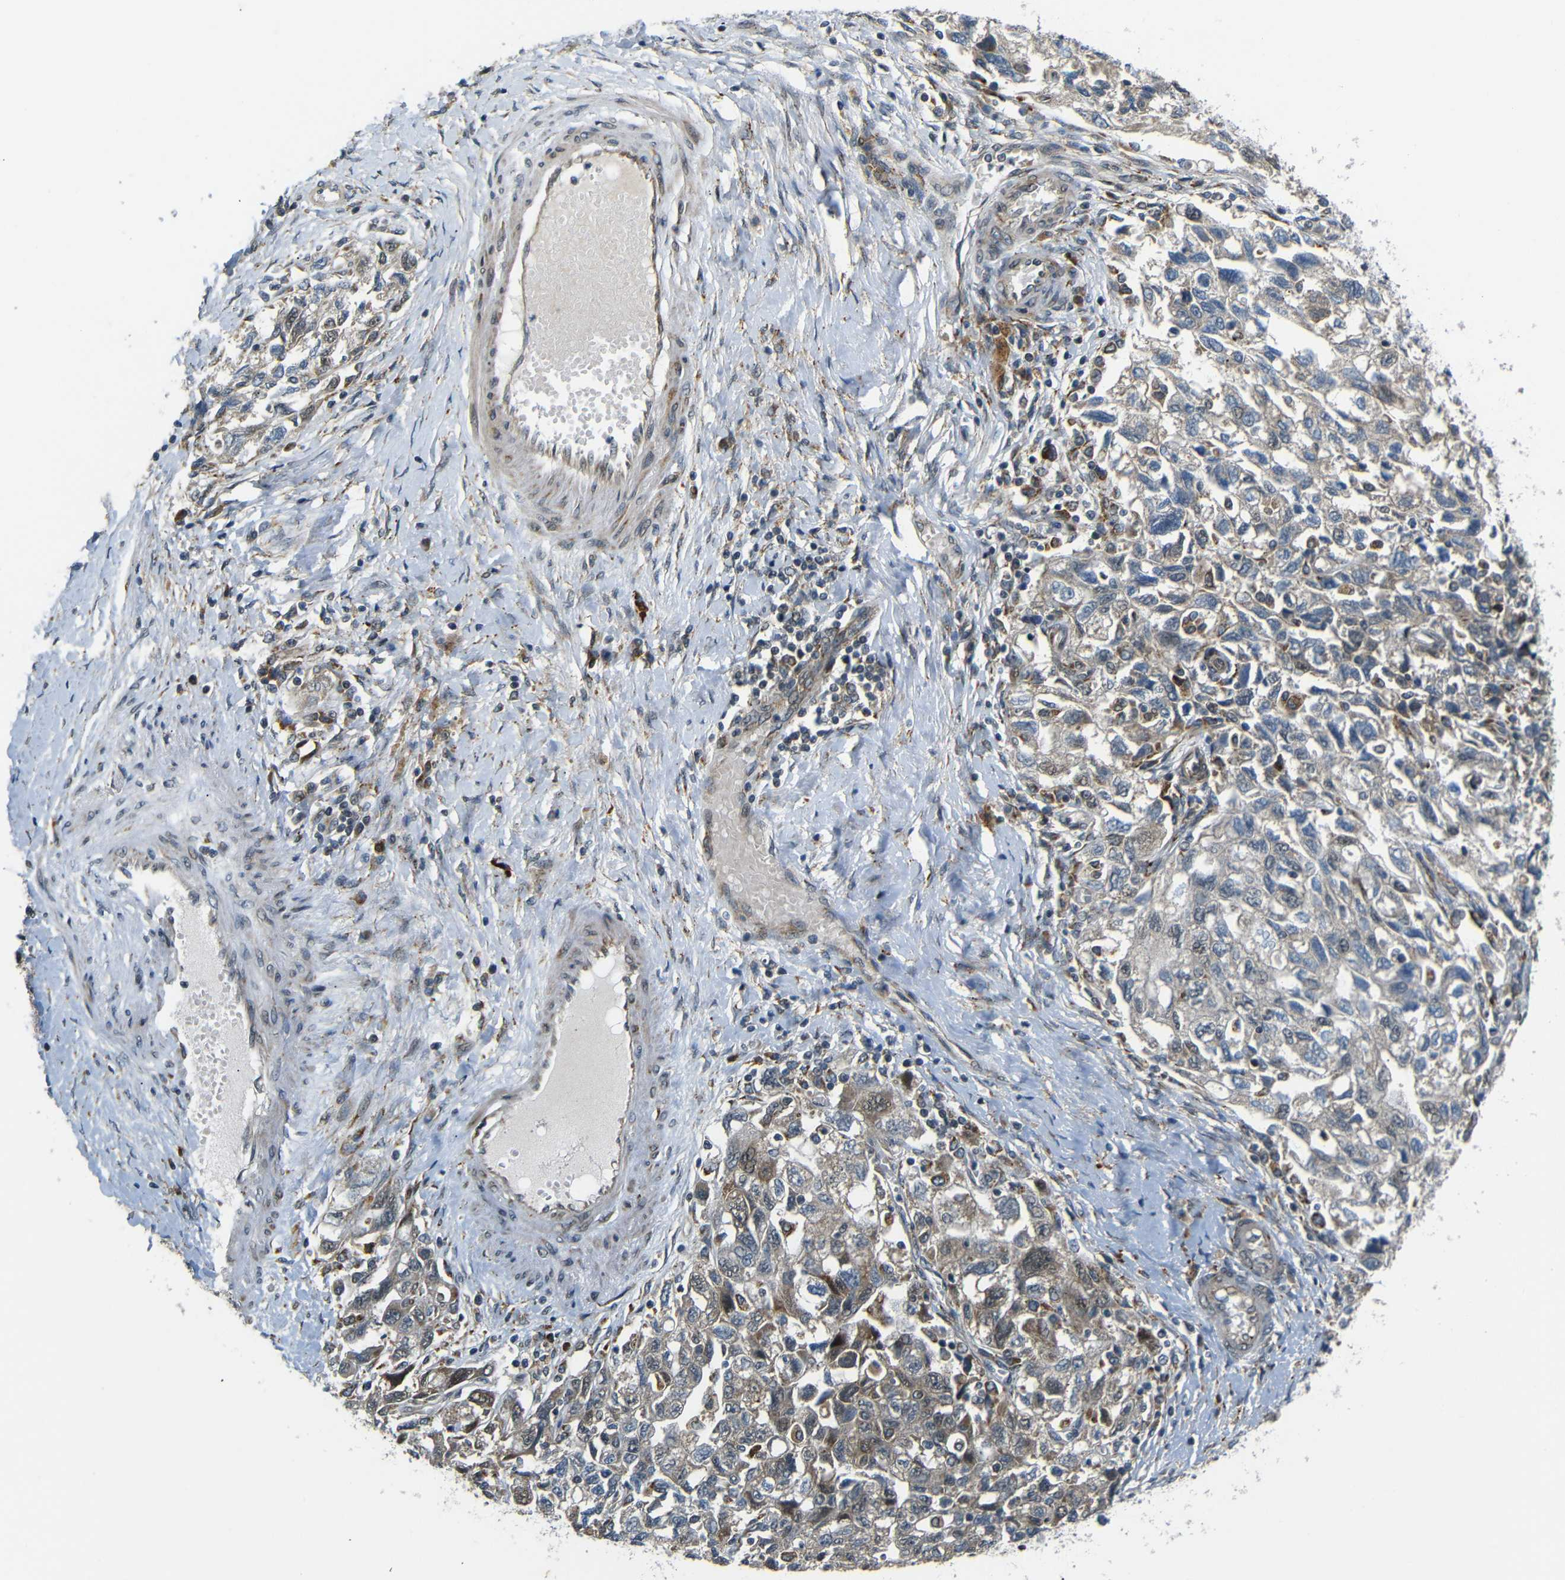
{"staining": {"intensity": "weak", "quantity": "25%-75%", "location": "nuclear"}, "tissue": "ovarian cancer", "cell_type": "Tumor cells", "image_type": "cancer", "snomed": [{"axis": "morphology", "description": "Carcinoma, NOS"}, {"axis": "morphology", "description": "Cystadenocarcinoma, serous, NOS"}, {"axis": "topography", "description": "Ovary"}], "caption": "Ovarian cancer was stained to show a protein in brown. There is low levels of weak nuclear positivity in about 25%-75% of tumor cells.", "gene": "SYDE1", "patient": {"sex": "female", "age": 69}}